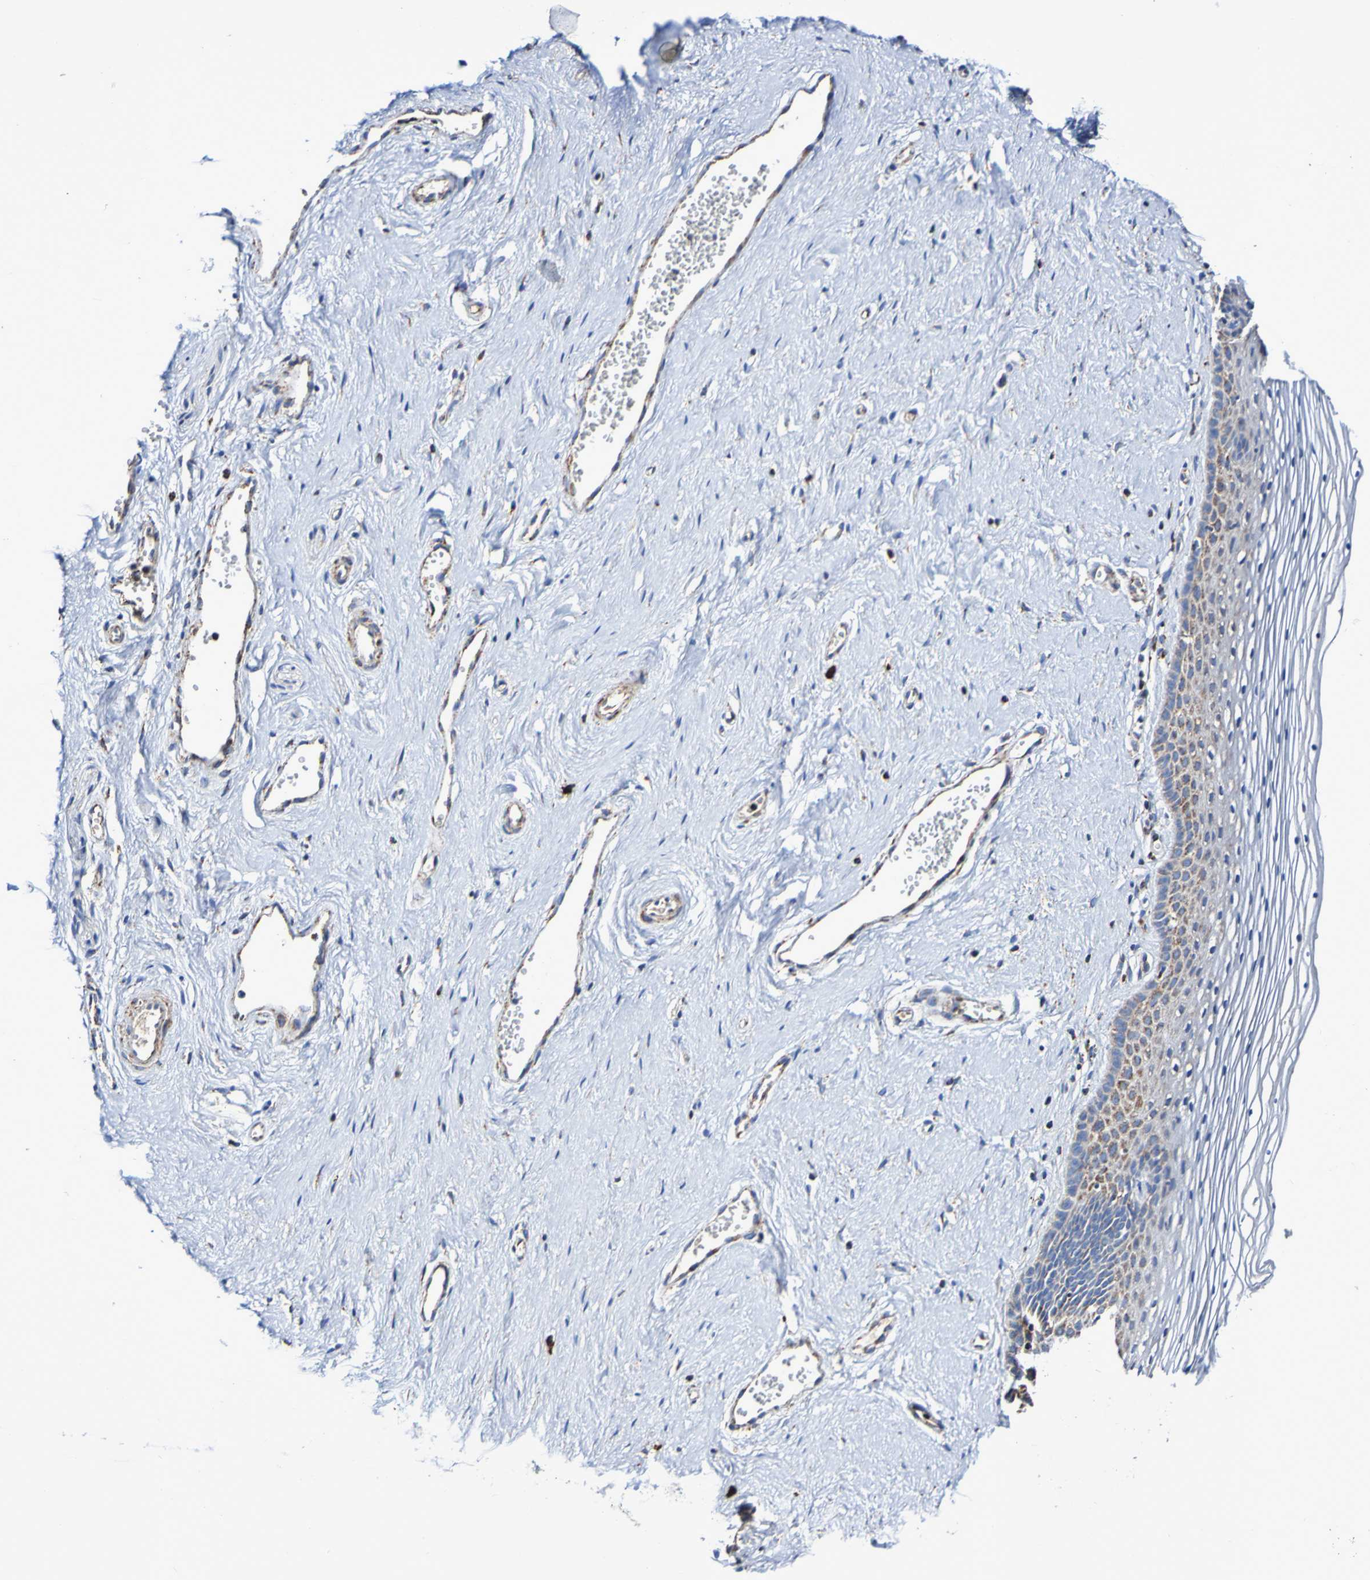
{"staining": {"intensity": "moderate", "quantity": "25%-75%", "location": "cytoplasmic/membranous"}, "tissue": "vagina", "cell_type": "Squamous epithelial cells", "image_type": "normal", "snomed": [{"axis": "morphology", "description": "Normal tissue, NOS"}, {"axis": "topography", "description": "Vagina"}], "caption": "Immunohistochemistry (IHC) (DAB) staining of benign vagina exhibits moderate cytoplasmic/membranous protein positivity in about 25%-75% of squamous epithelial cells.", "gene": "IL18R1", "patient": {"sex": "female", "age": 32}}